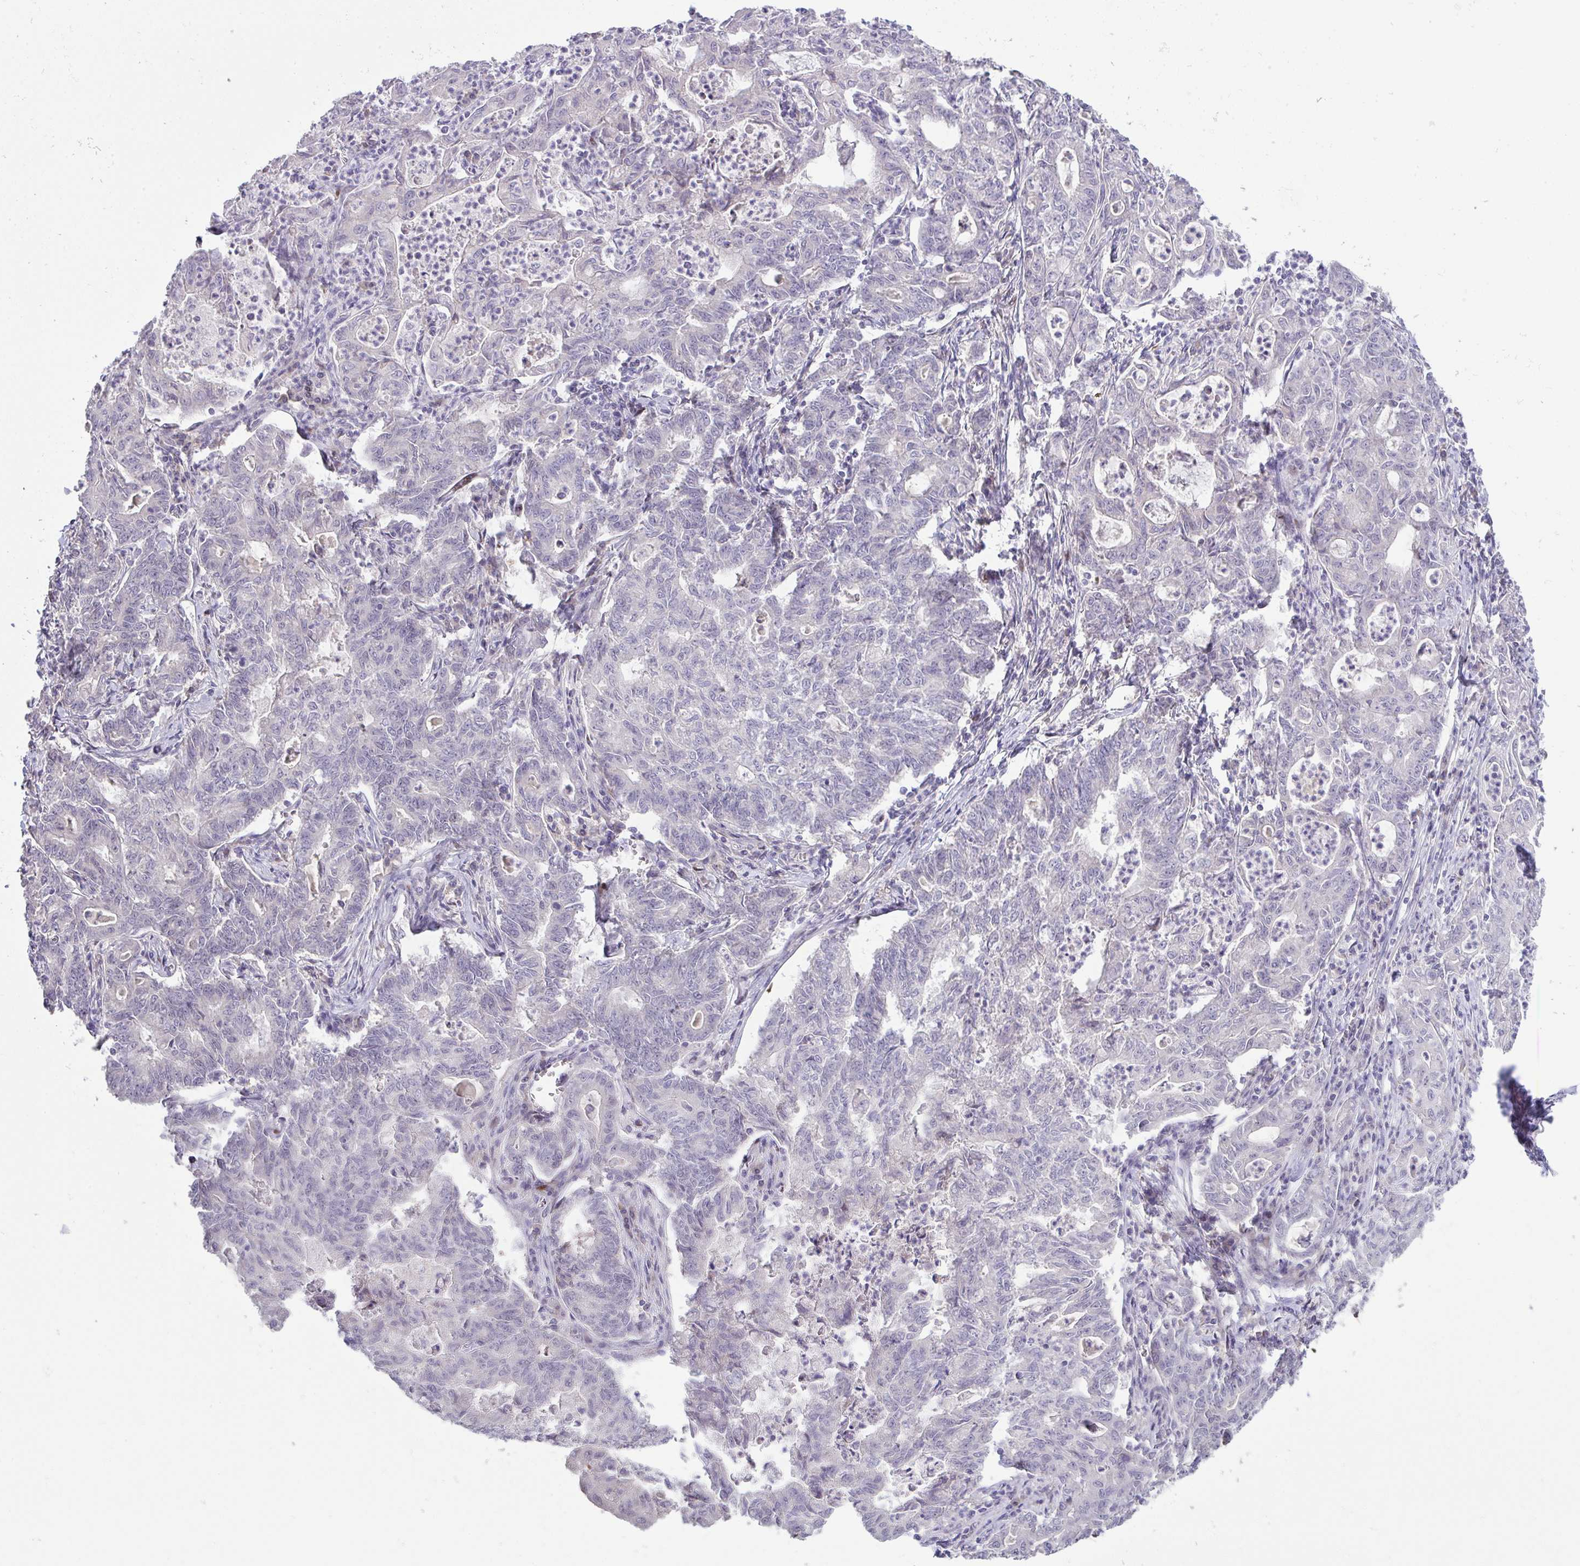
{"staining": {"intensity": "negative", "quantity": "none", "location": "none"}, "tissue": "stomach cancer", "cell_type": "Tumor cells", "image_type": "cancer", "snomed": [{"axis": "morphology", "description": "Adenocarcinoma, NOS"}, {"axis": "topography", "description": "Stomach, upper"}], "caption": "Human stomach adenocarcinoma stained for a protein using immunohistochemistry shows no staining in tumor cells.", "gene": "GALNT16", "patient": {"sex": "female", "age": 79}}